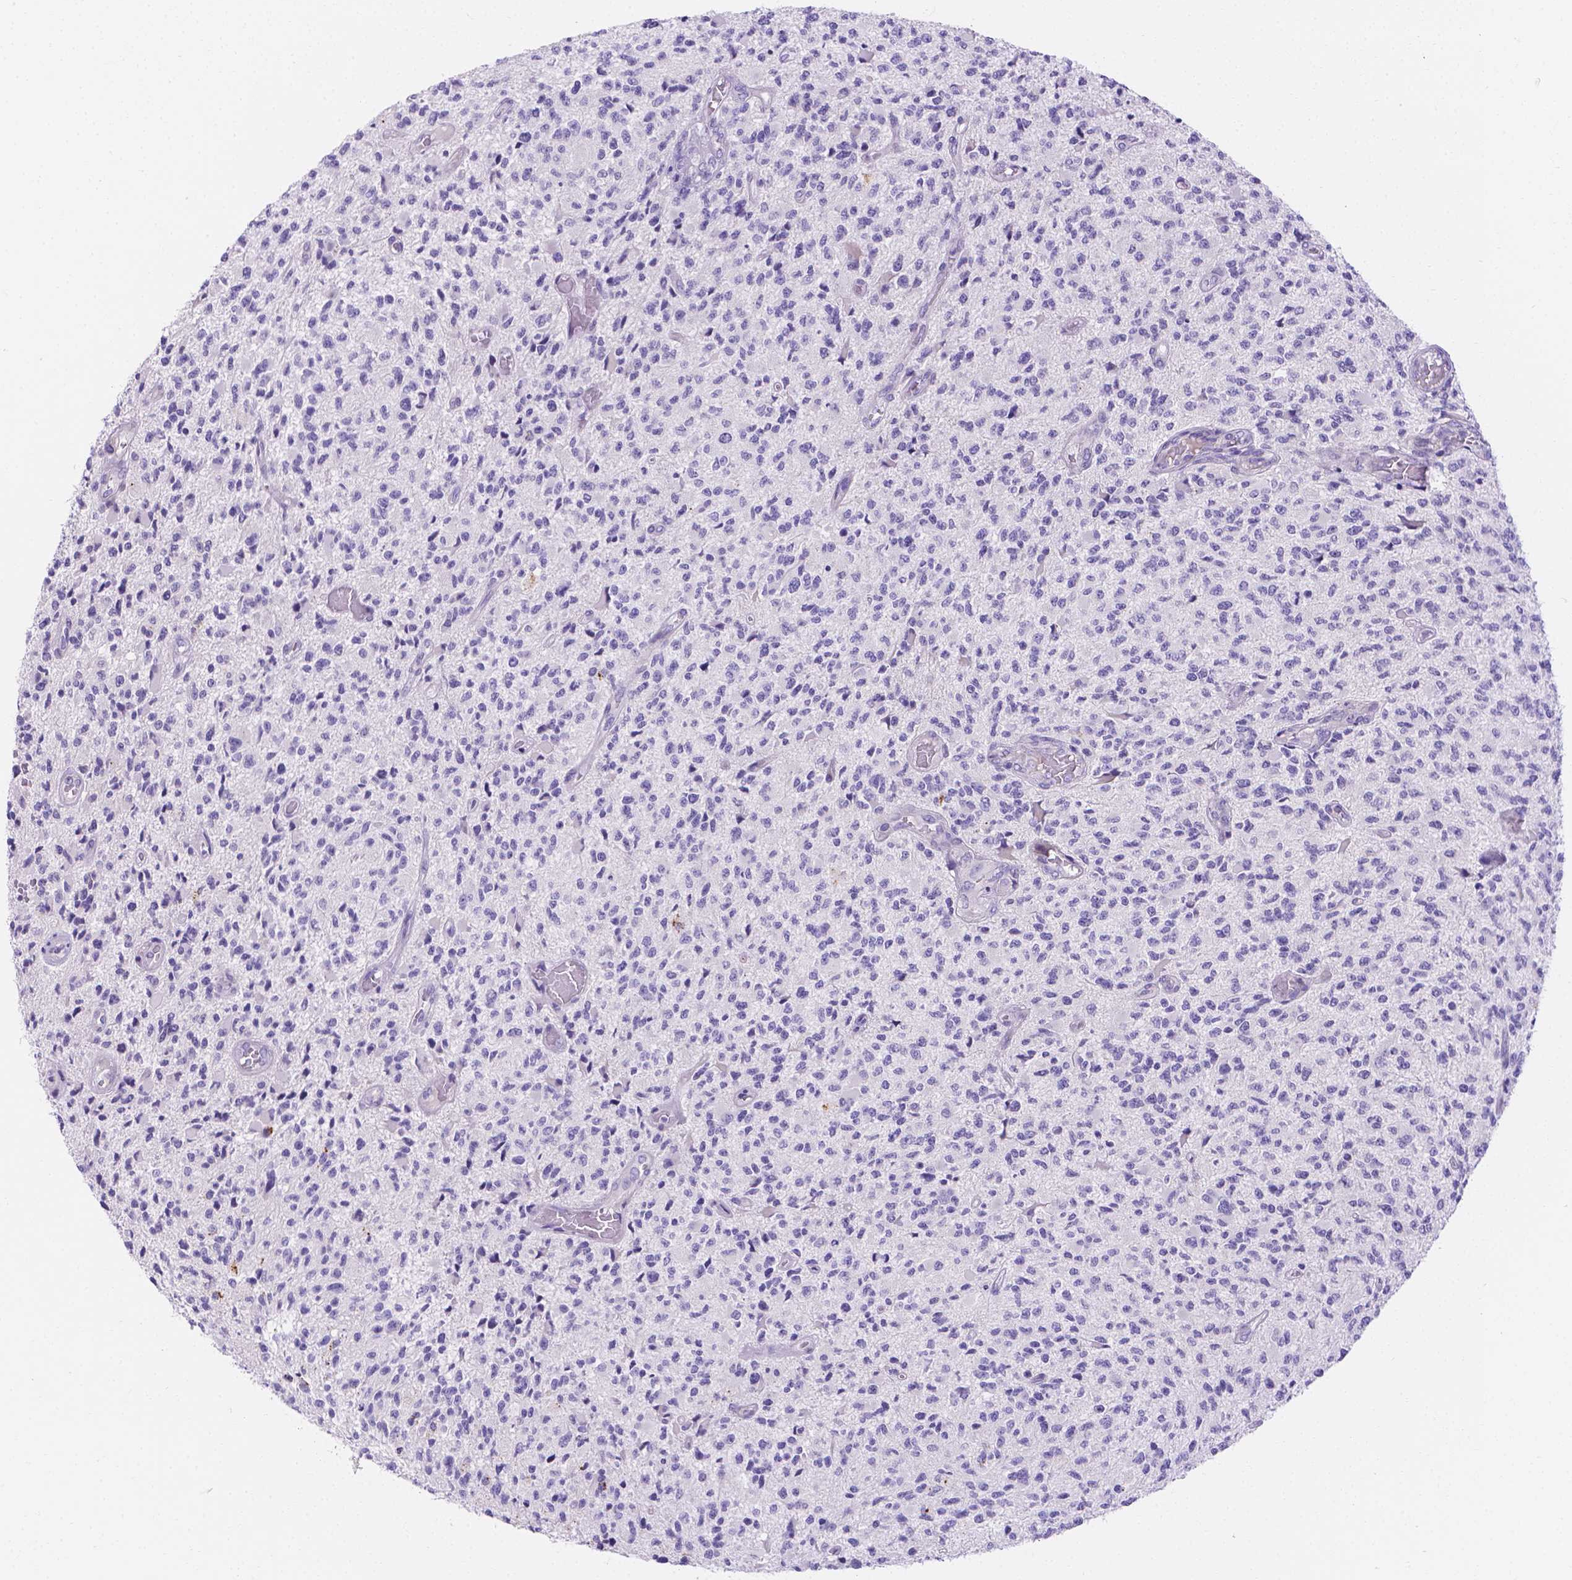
{"staining": {"intensity": "negative", "quantity": "none", "location": "none"}, "tissue": "glioma", "cell_type": "Tumor cells", "image_type": "cancer", "snomed": [{"axis": "morphology", "description": "Glioma, malignant, High grade"}, {"axis": "topography", "description": "Brain"}], "caption": "Immunohistochemistry (IHC) histopathology image of neoplastic tissue: human malignant glioma (high-grade) stained with DAB reveals no significant protein expression in tumor cells.", "gene": "MLN", "patient": {"sex": "female", "age": 63}}